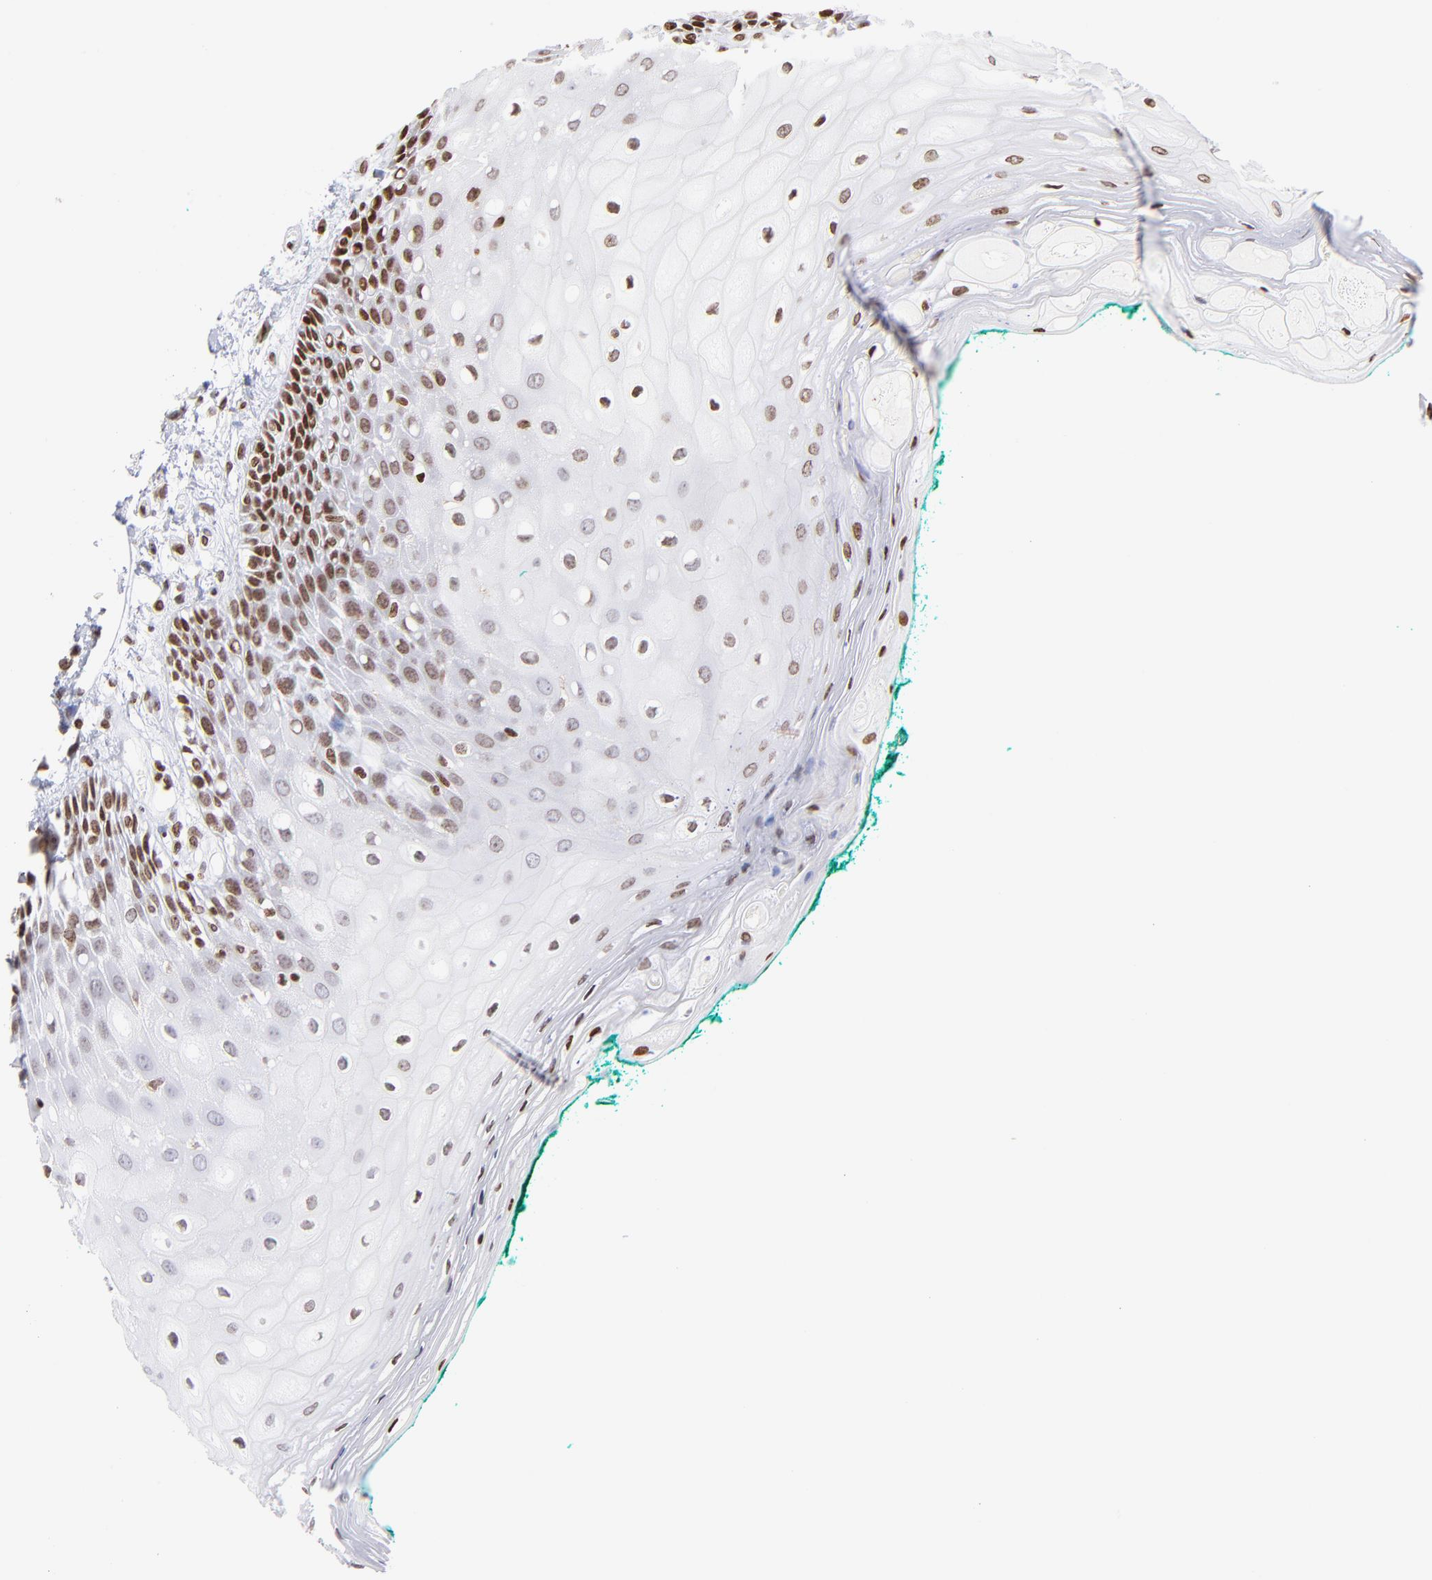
{"staining": {"intensity": "moderate", "quantity": ">75%", "location": "nuclear"}, "tissue": "oral mucosa", "cell_type": "Squamous epithelial cells", "image_type": "normal", "snomed": [{"axis": "morphology", "description": "Normal tissue, NOS"}, {"axis": "morphology", "description": "Squamous cell carcinoma, NOS"}, {"axis": "topography", "description": "Skeletal muscle"}, {"axis": "topography", "description": "Oral tissue"}, {"axis": "topography", "description": "Head-Neck"}], "caption": "Protein staining displays moderate nuclear positivity in about >75% of squamous epithelial cells in unremarkable oral mucosa. (DAB (3,3'-diaminobenzidine) IHC with brightfield microscopy, high magnification).", "gene": "RTL4", "patient": {"sex": "female", "age": 84}}